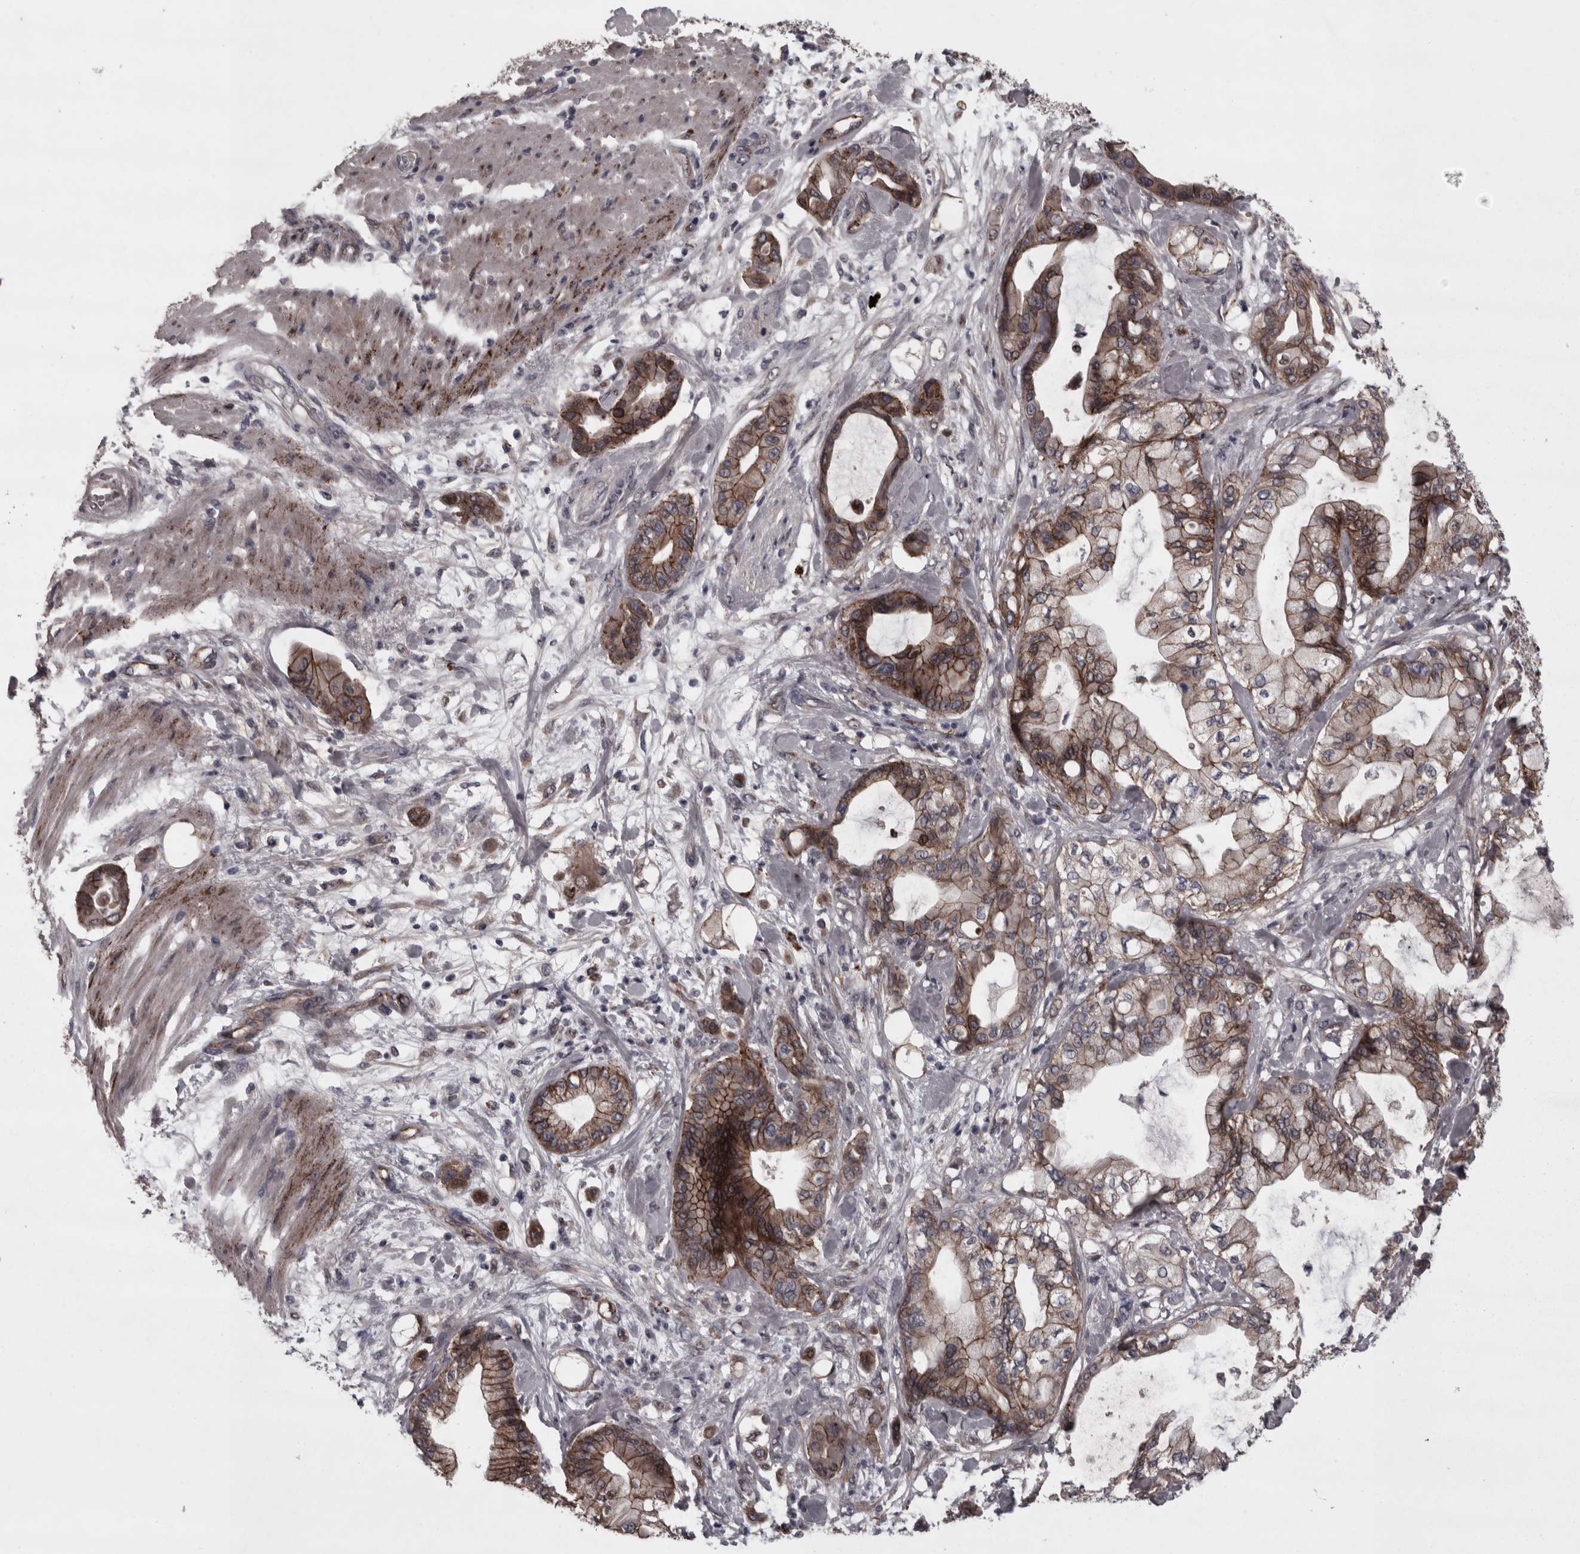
{"staining": {"intensity": "moderate", "quantity": ">75%", "location": "cytoplasmic/membranous"}, "tissue": "pancreatic cancer", "cell_type": "Tumor cells", "image_type": "cancer", "snomed": [{"axis": "morphology", "description": "Adenocarcinoma, NOS"}, {"axis": "morphology", "description": "Adenocarcinoma, metastatic, NOS"}, {"axis": "topography", "description": "Lymph node"}, {"axis": "topography", "description": "Pancreas"}, {"axis": "topography", "description": "Duodenum"}], "caption": "IHC staining of pancreatic cancer, which exhibits medium levels of moderate cytoplasmic/membranous expression in about >75% of tumor cells indicating moderate cytoplasmic/membranous protein expression. The staining was performed using DAB (brown) for protein detection and nuclei were counterstained in hematoxylin (blue).", "gene": "PCDH17", "patient": {"sex": "female", "age": 64}}